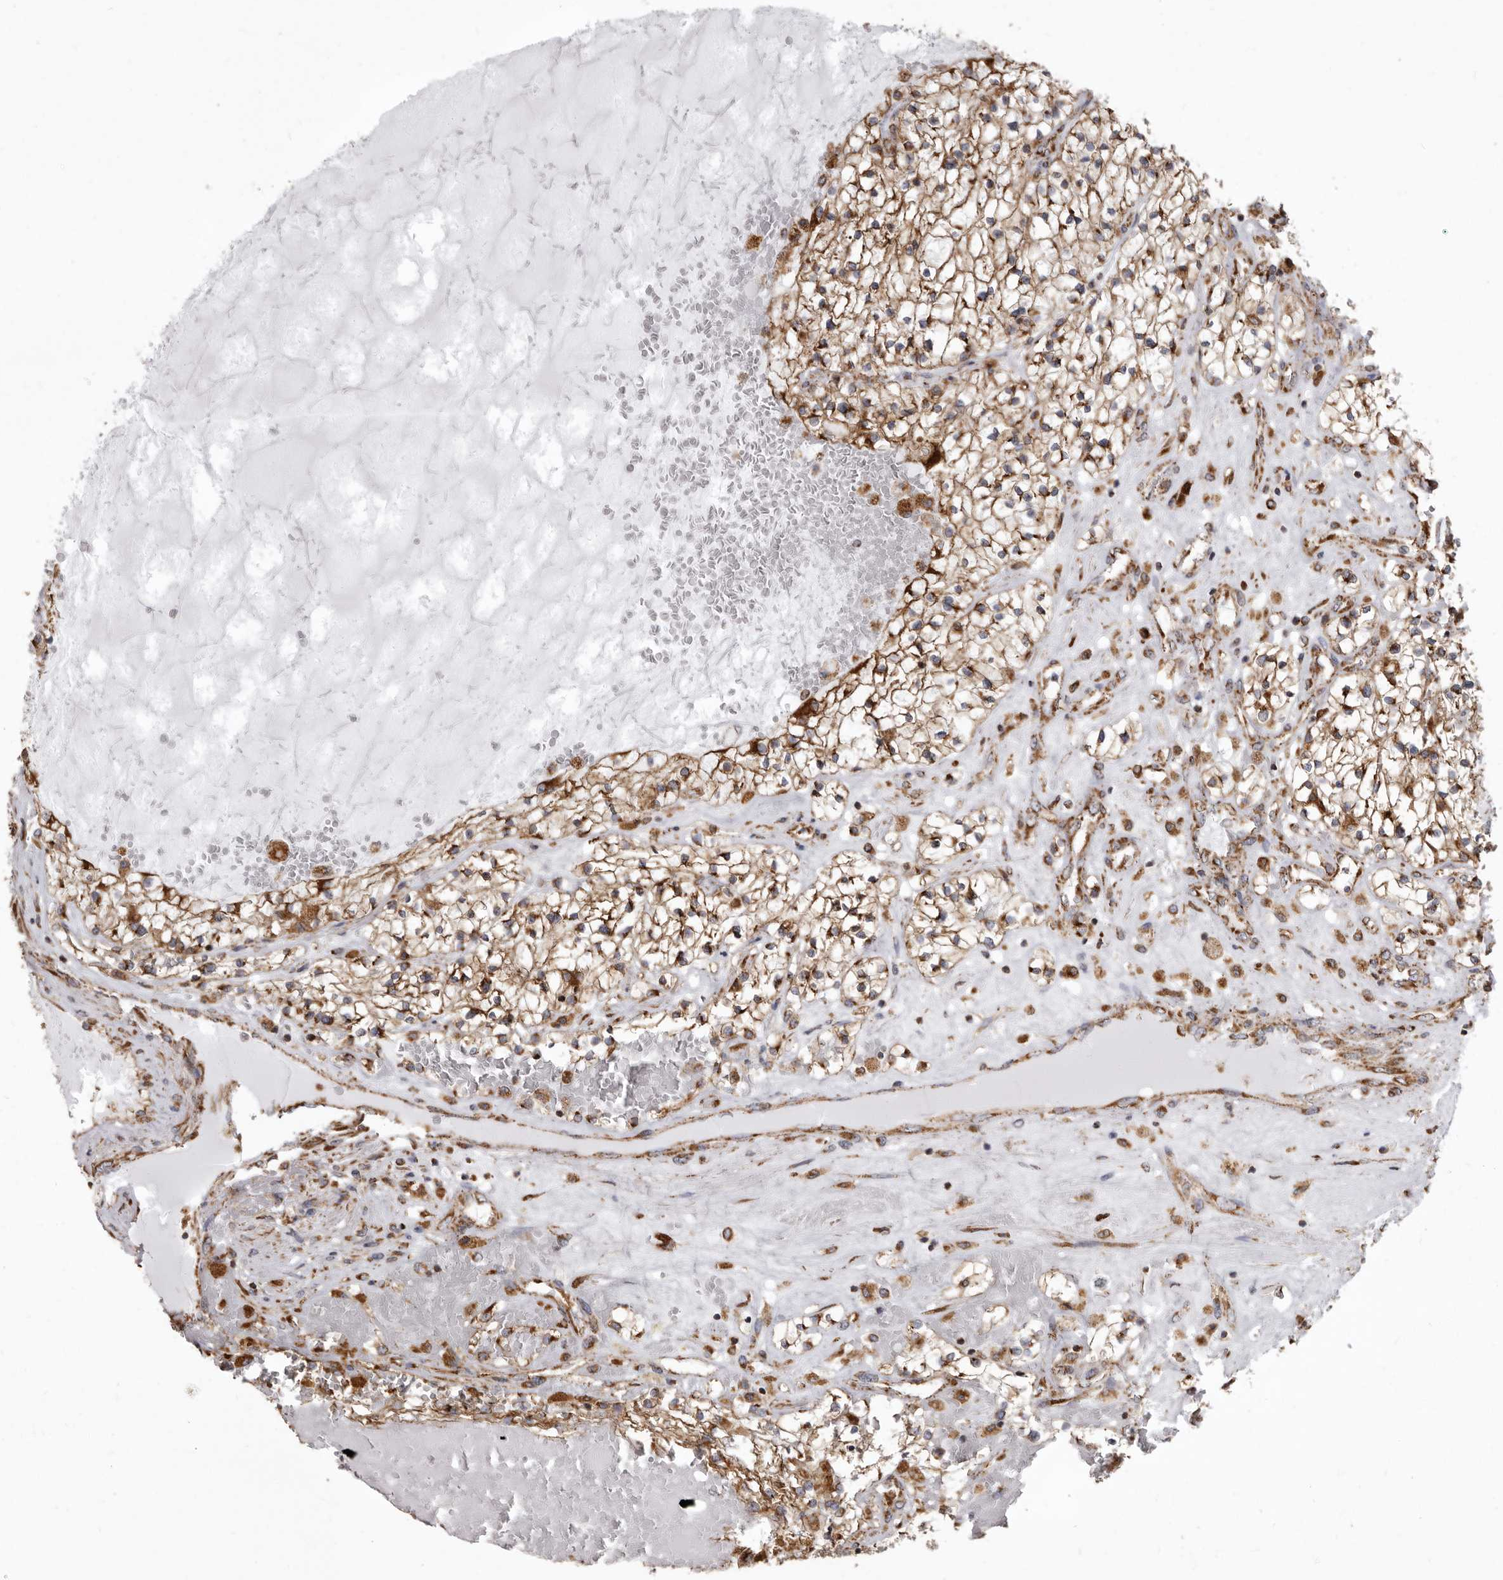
{"staining": {"intensity": "moderate", "quantity": ">75%", "location": "cytoplasmic/membranous"}, "tissue": "renal cancer", "cell_type": "Tumor cells", "image_type": "cancer", "snomed": [{"axis": "morphology", "description": "Normal tissue, NOS"}, {"axis": "morphology", "description": "Adenocarcinoma, NOS"}, {"axis": "topography", "description": "Kidney"}], "caption": "Renal cancer (adenocarcinoma) tissue reveals moderate cytoplasmic/membranous staining in approximately >75% of tumor cells", "gene": "CDK5RAP3", "patient": {"sex": "male", "age": 68}}